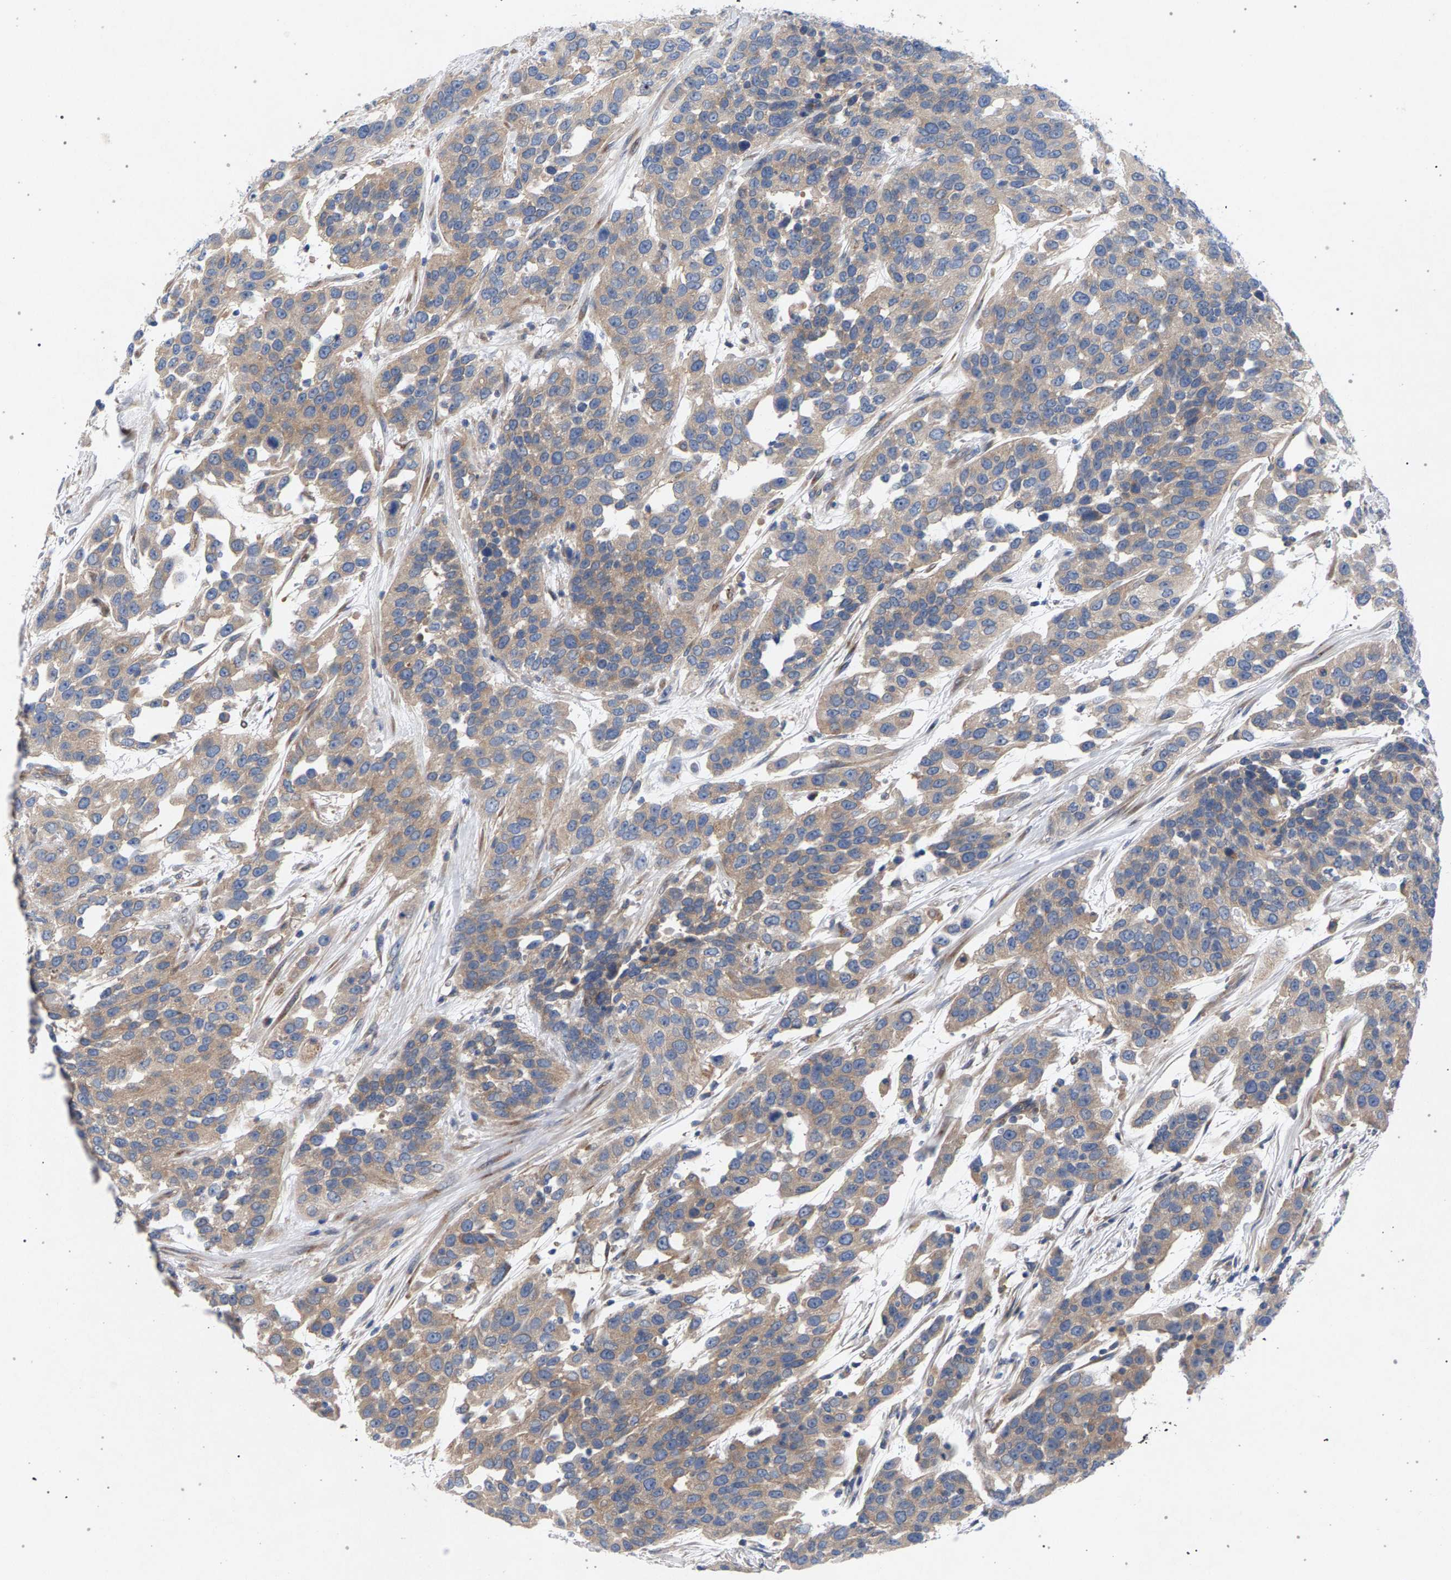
{"staining": {"intensity": "moderate", "quantity": ">75%", "location": "cytoplasmic/membranous"}, "tissue": "urothelial cancer", "cell_type": "Tumor cells", "image_type": "cancer", "snomed": [{"axis": "morphology", "description": "Urothelial carcinoma, High grade"}, {"axis": "topography", "description": "Urinary bladder"}], "caption": "About >75% of tumor cells in urothelial carcinoma (high-grade) show moderate cytoplasmic/membranous protein staining as visualized by brown immunohistochemical staining.", "gene": "MAMDC2", "patient": {"sex": "female", "age": 80}}